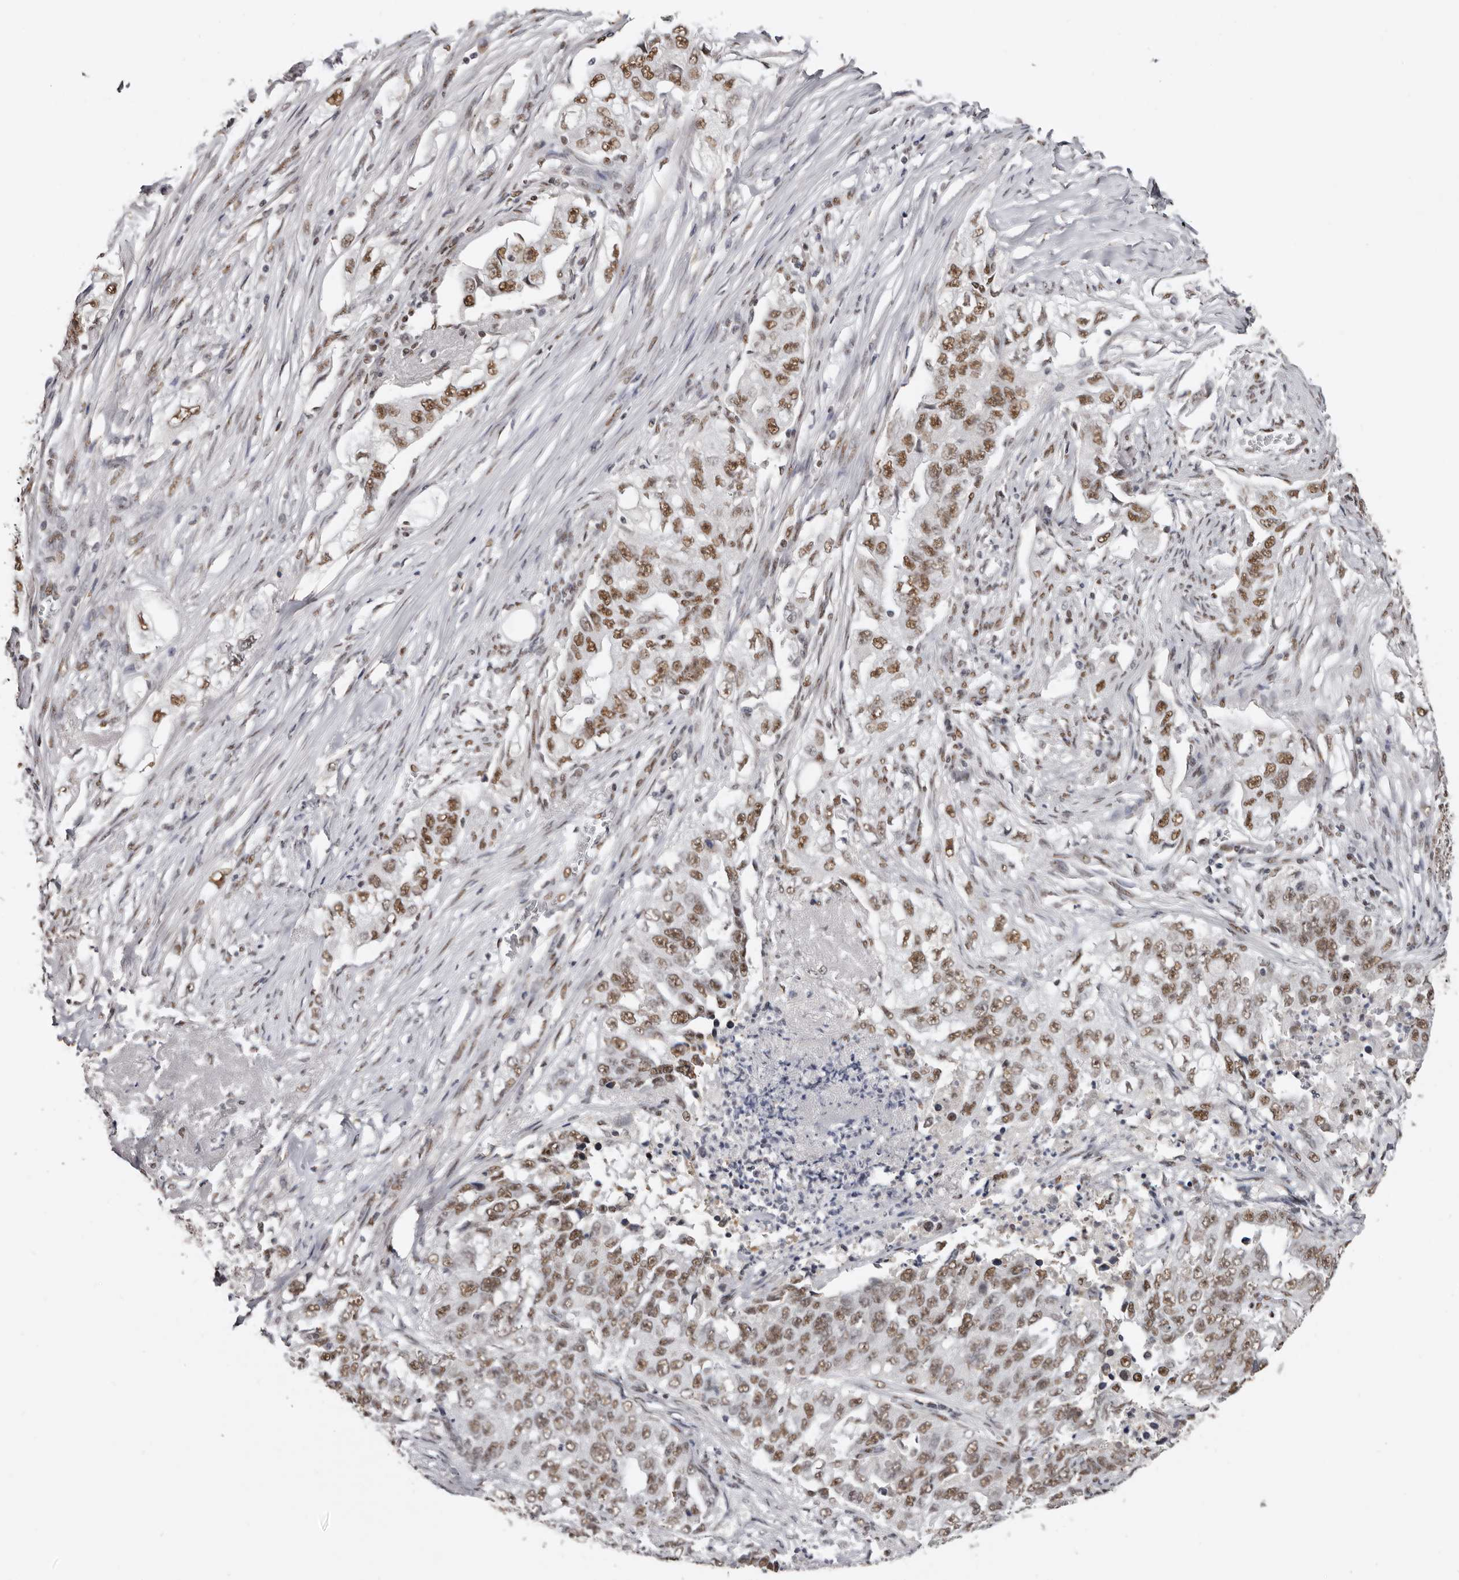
{"staining": {"intensity": "moderate", "quantity": ">75%", "location": "nuclear"}, "tissue": "lung cancer", "cell_type": "Tumor cells", "image_type": "cancer", "snomed": [{"axis": "morphology", "description": "Adenocarcinoma, NOS"}, {"axis": "topography", "description": "Lung"}], "caption": "Tumor cells display medium levels of moderate nuclear staining in approximately >75% of cells in human lung cancer (adenocarcinoma).", "gene": "SCAF4", "patient": {"sex": "female", "age": 51}}